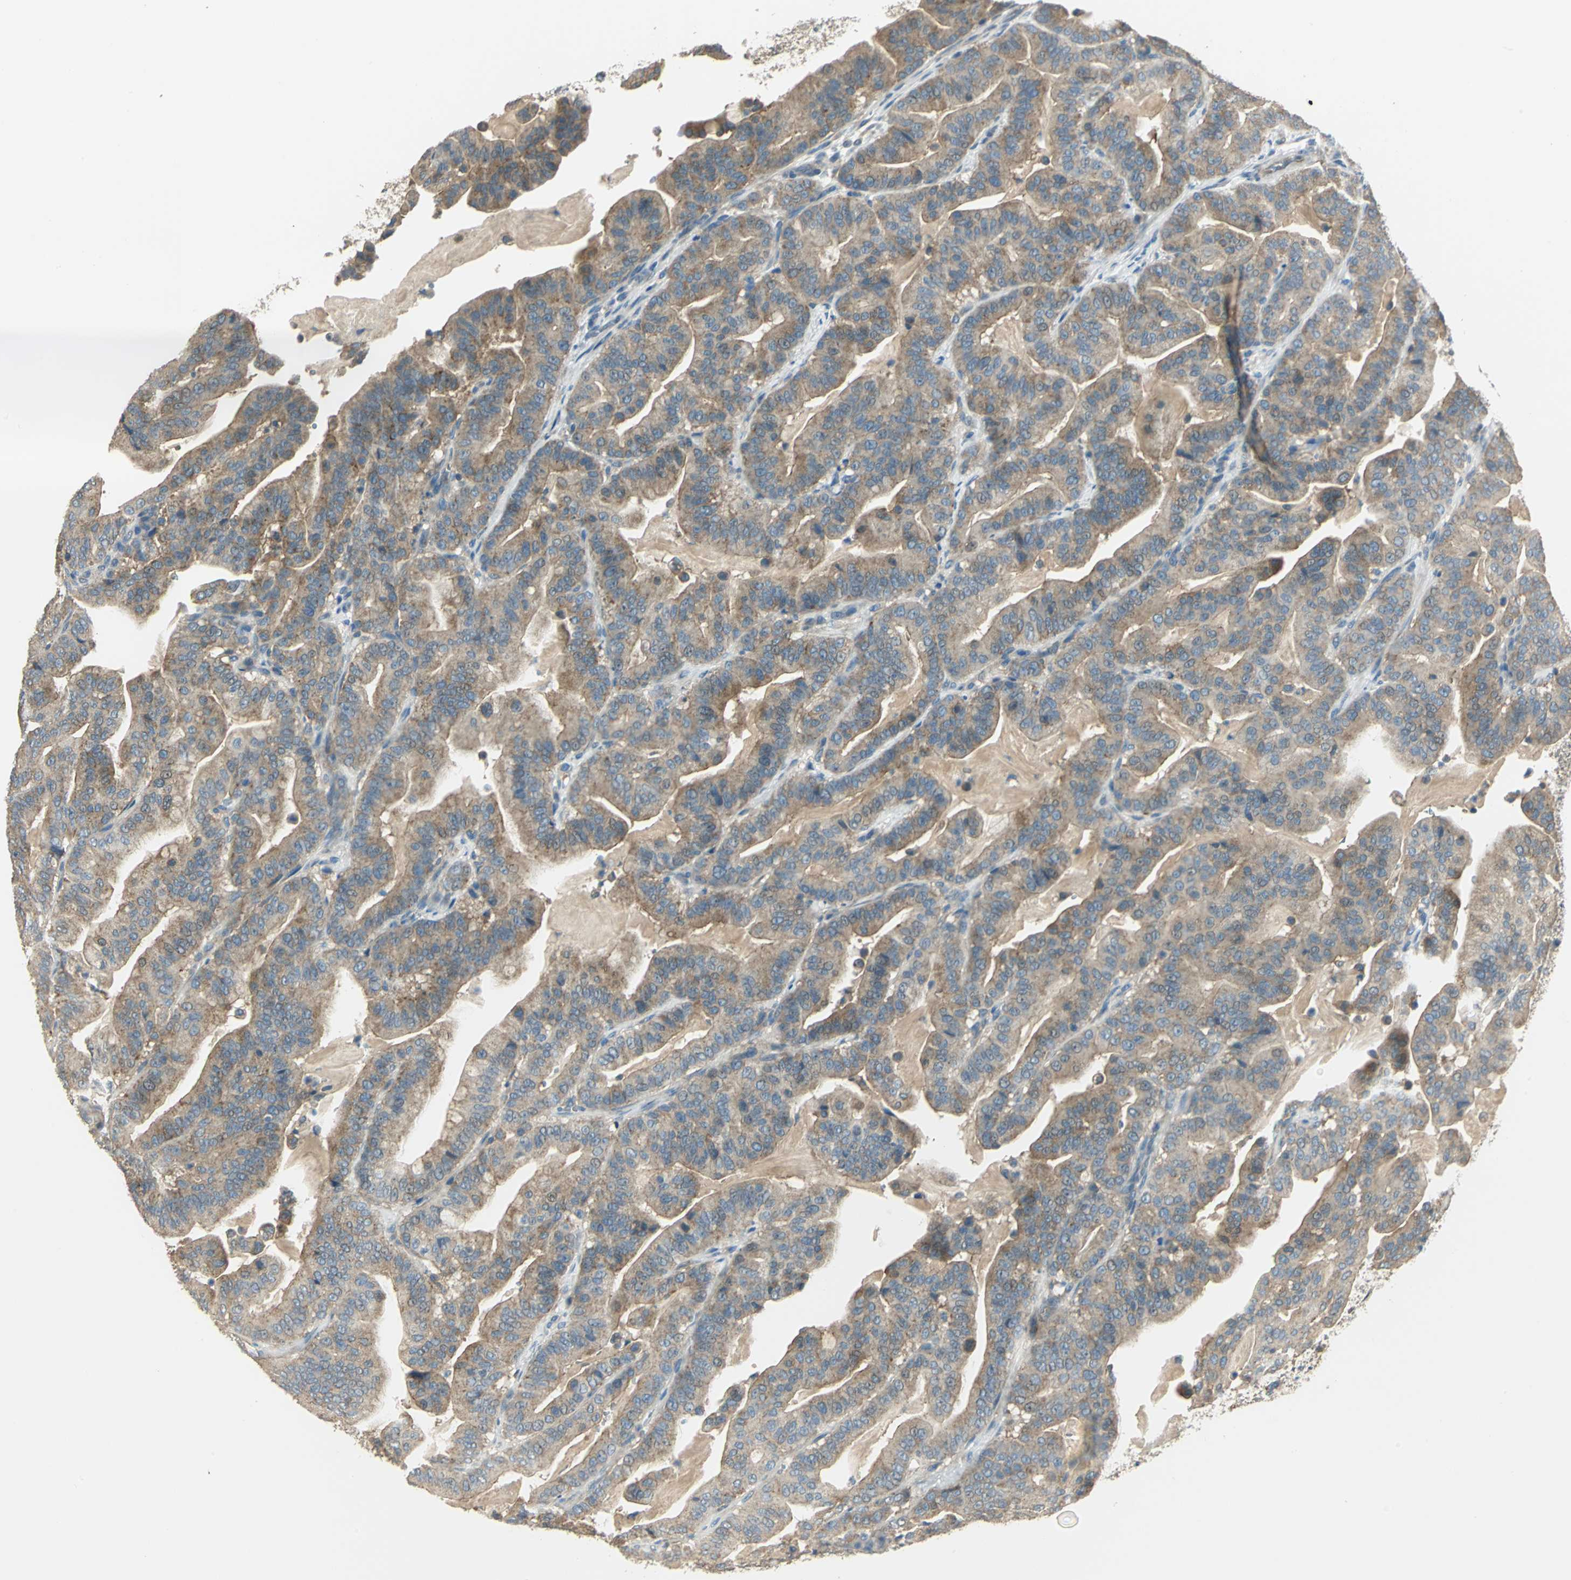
{"staining": {"intensity": "moderate", "quantity": ">75%", "location": "cytoplasmic/membranous"}, "tissue": "pancreatic cancer", "cell_type": "Tumor cells", "image_type": "cancer", "snomed": [{"axis": "morphology", "description": "Adenocarcinoma, NOS"}, {"axis": "topography", "description": "Pancreas"}], "caption": "Pancreatic cancer (adenocarcinoma) tissue shows moderate cytoplasmic/membranous positivity in about >75% of tumor cells, visualized by immunohistochemistry.", "gene": "SHC2", "patient": {"sex": "male", "age": 63}}